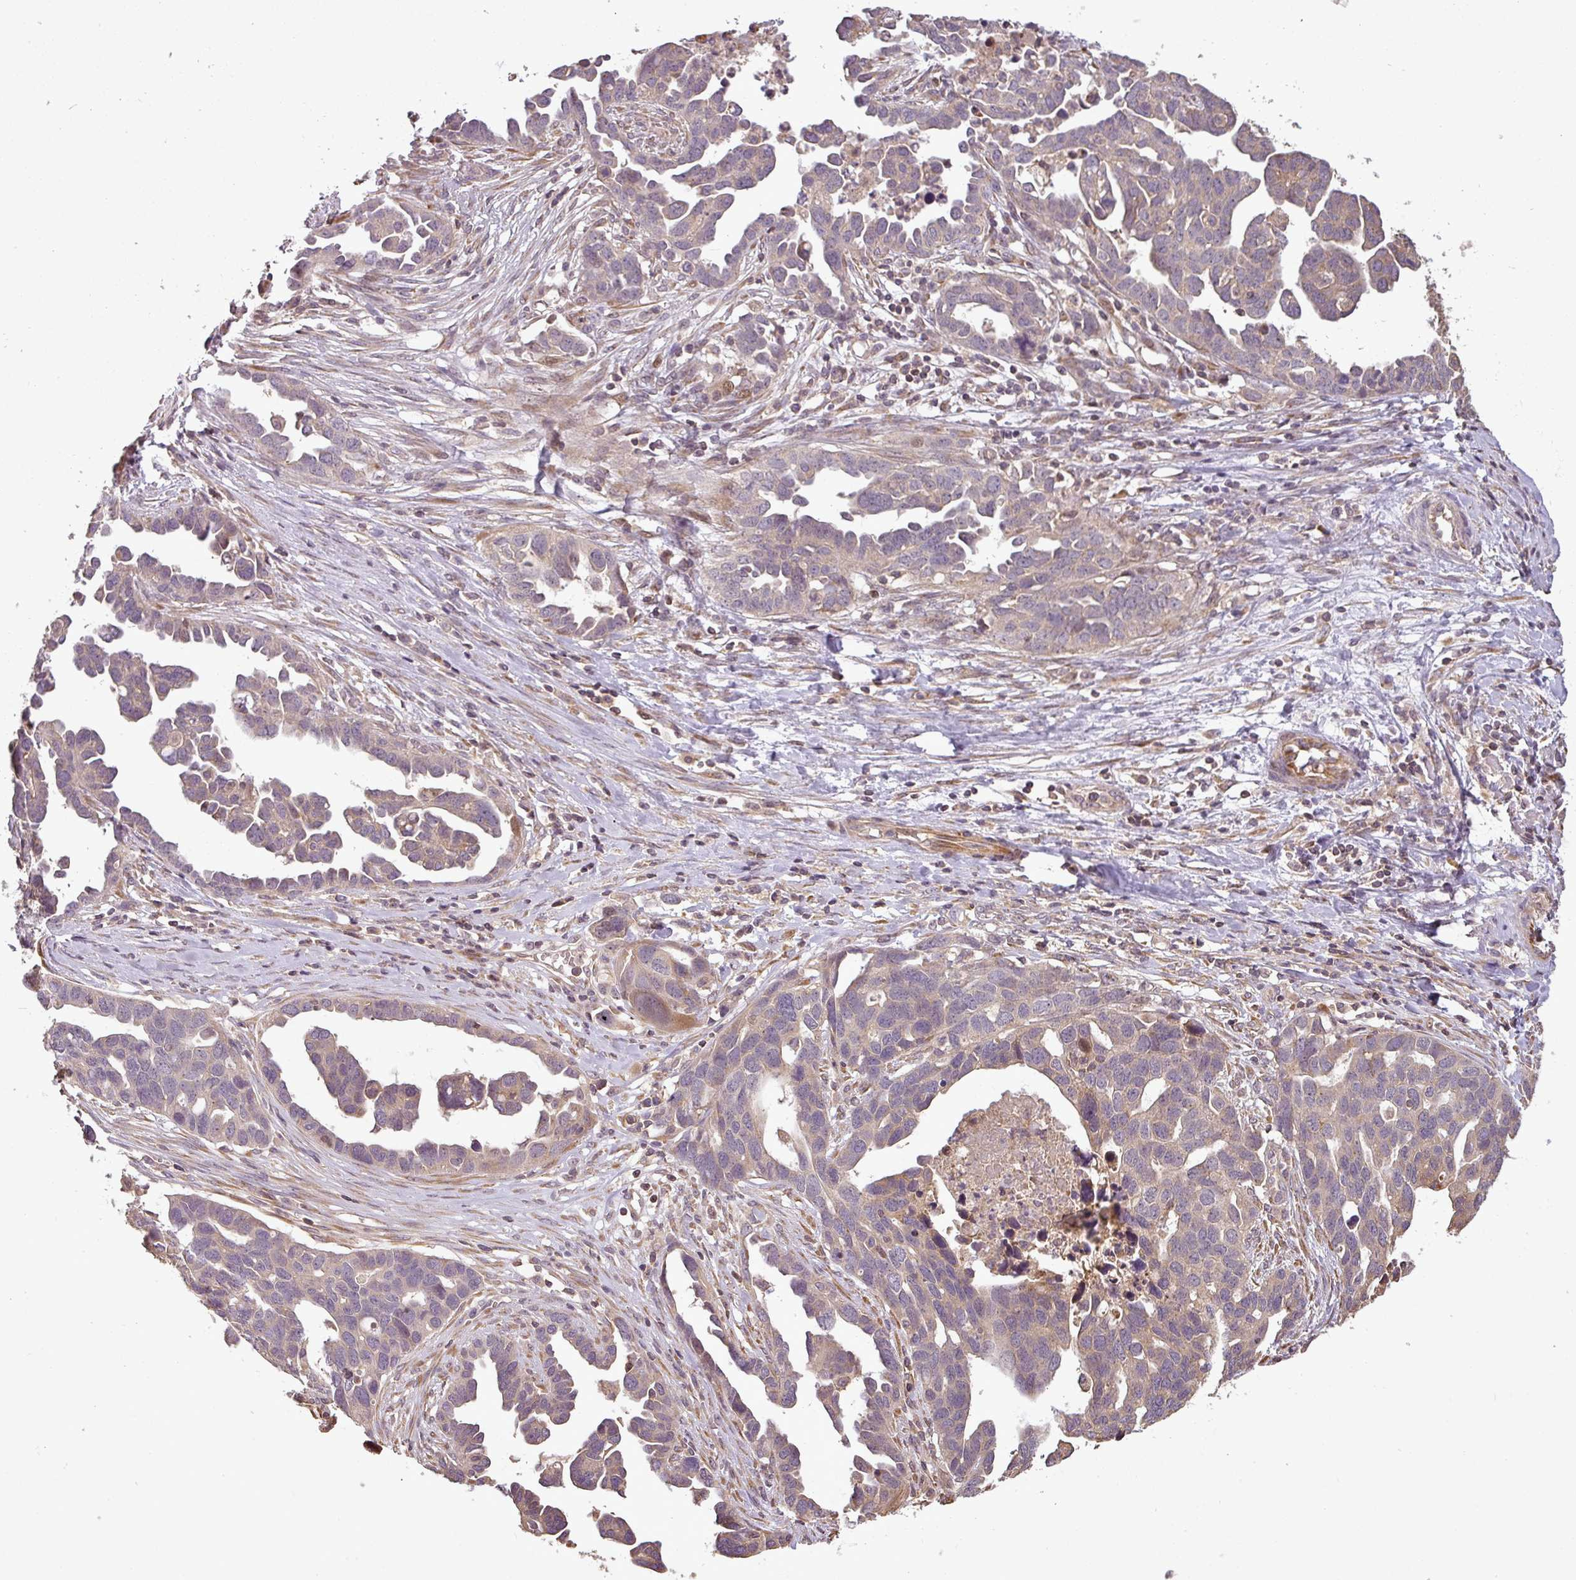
{"staining": {"intensity": "weak", "quantity": "<25%", "location": "cytoplasmic/membranous"}, "tissue": "ovarian cancer", "cell_type": "Tumor cells", "image_type": "cancer", "snomed": [{"axis": "morphology", "description": "Cystadenocarcinoma, serous, NOS"}, {"axis": "topography", "description": "Ovary"}], "caption": "Ovarian serous cystadenocarcinoma was stained to show a protein in brown. There is no significant positivity in tumor cells.", "gene": "FAIM", "patient": {"sex": "female", "age": 54}}